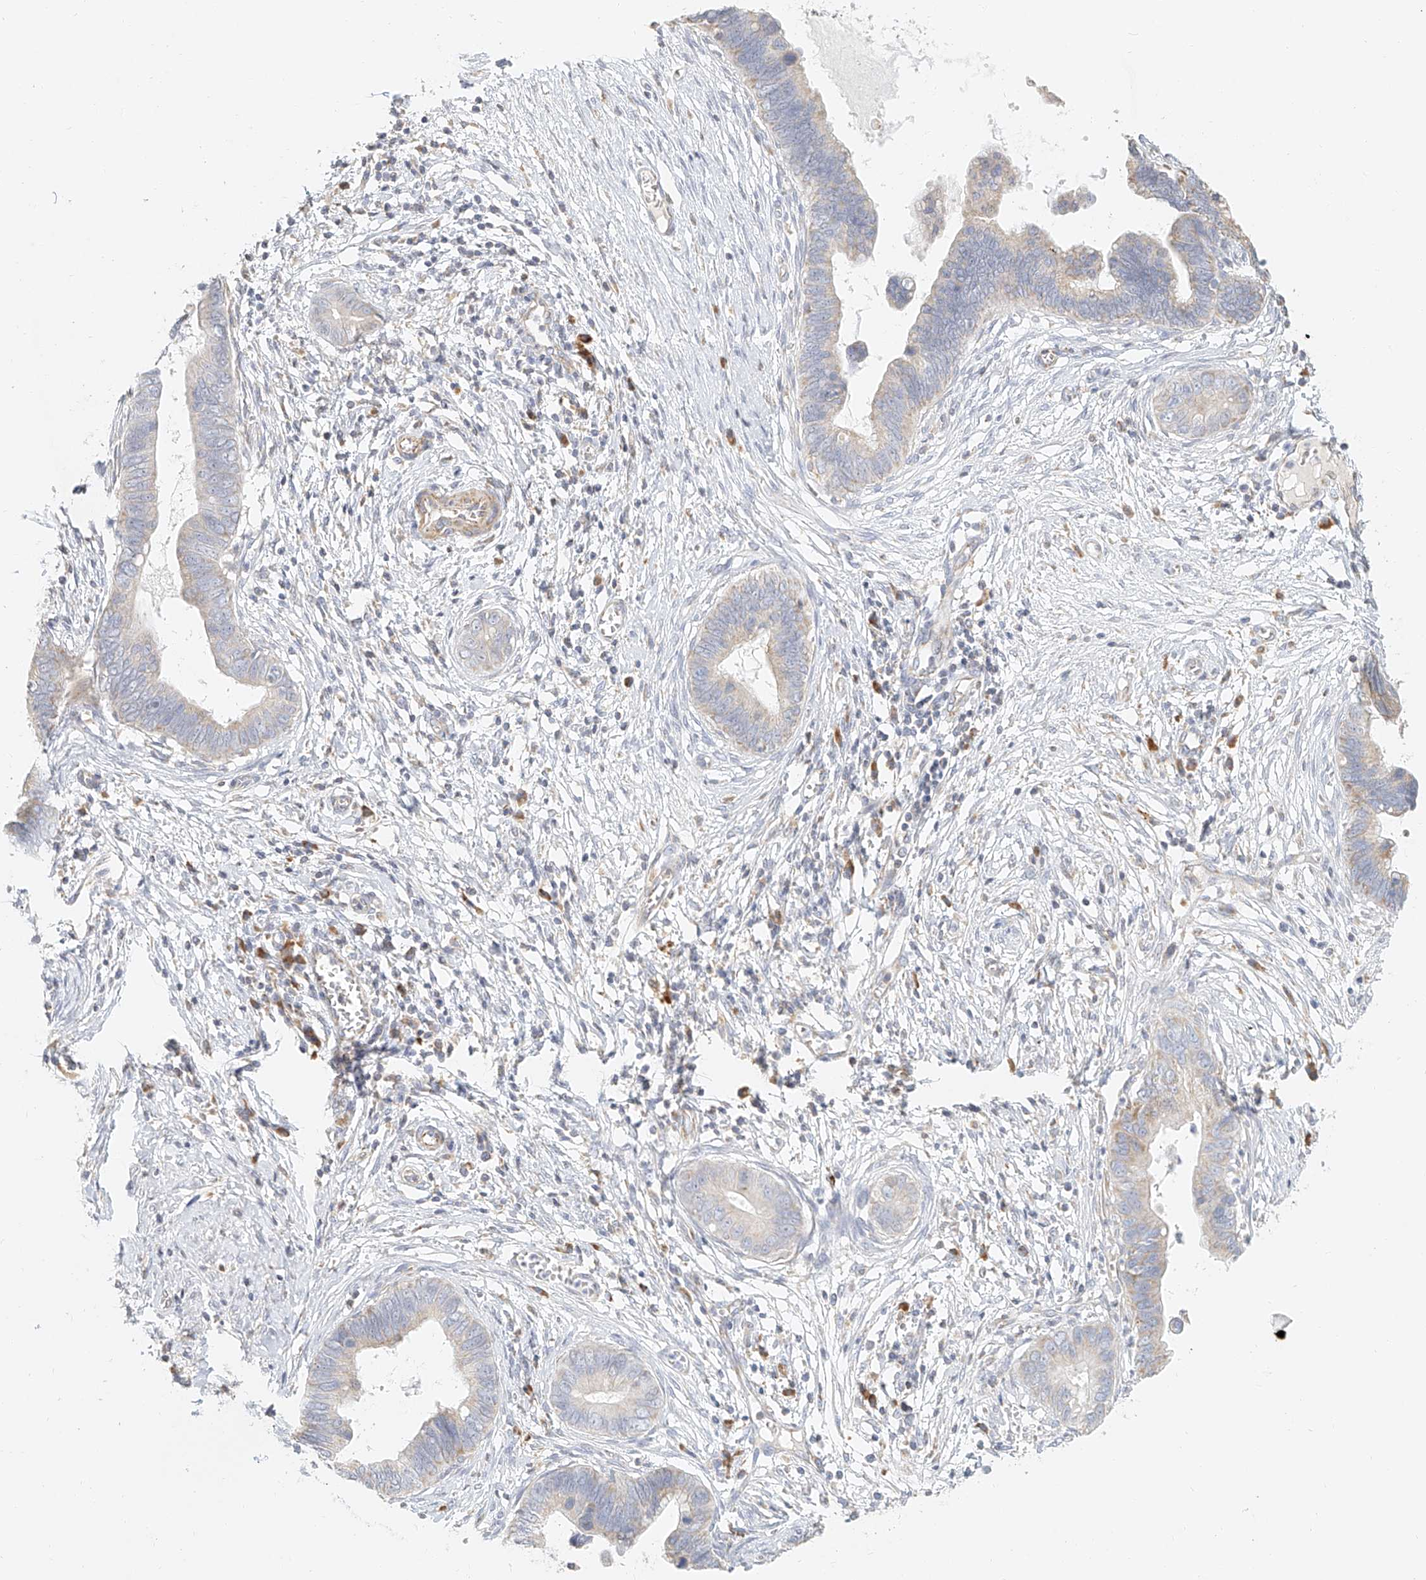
{"staining": {"intensity": "weak", "quantity": "<25%", "location": "cytoplasmic/membranous"}, "tissue": "cervical cancer", "cell_type": "Tumor cells", "image_type": "cancer", "snomed": [{"axis": "morphology", "description": "Adenocarcinoma, NOS"}, {"axis": "topography", "description": "Cervix"}], "caption": "An IHC micrograph of cervical adenocarcinoma is shown. There is no staining in tumor cells of cervical adenocarcinoma.", "gene": "CXorf58", "patient": {"sex": "female", "age": 44}}